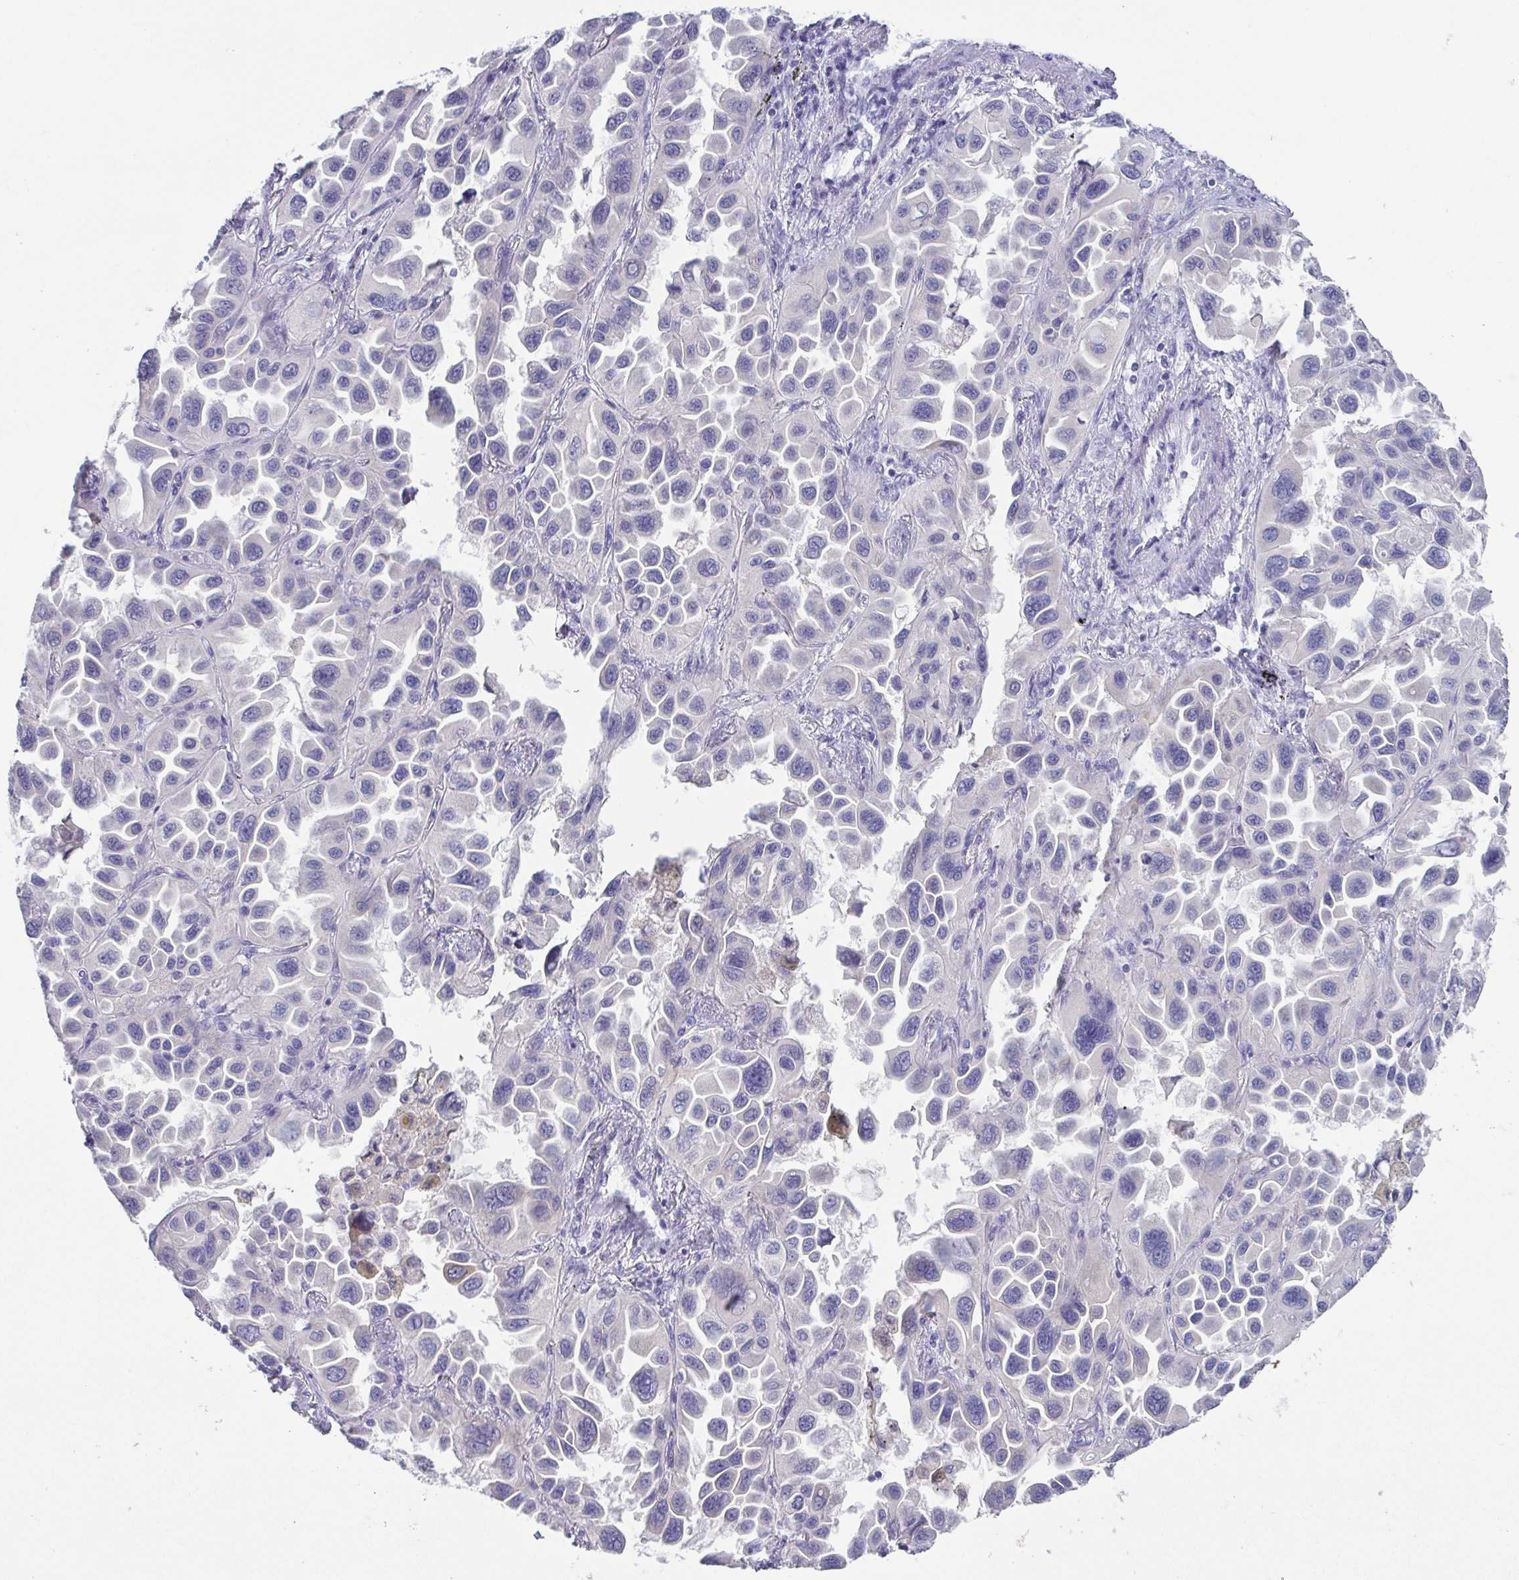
{"staining": {"intensity": "negative", "quantity": "none", "location": "none"}, "tissue": "lung cancer", "cell_type": "Tumor cells", "image_type": "cancer", "snomed": [{"axis": "morphology", "description": "Adenocarcinoma, NOS"}, {"axis": "topography", "description": "Lung"}], "caption": "Lung cancer was stained to show a protein in brown. There is no significant staining in tumor cells. (Brightfield microscopy of DAB (3,3'-diaminobenzidine) IHC at high magnification).", "gene": "RDH11", "patient": {"sex": "male", "age": 64}}